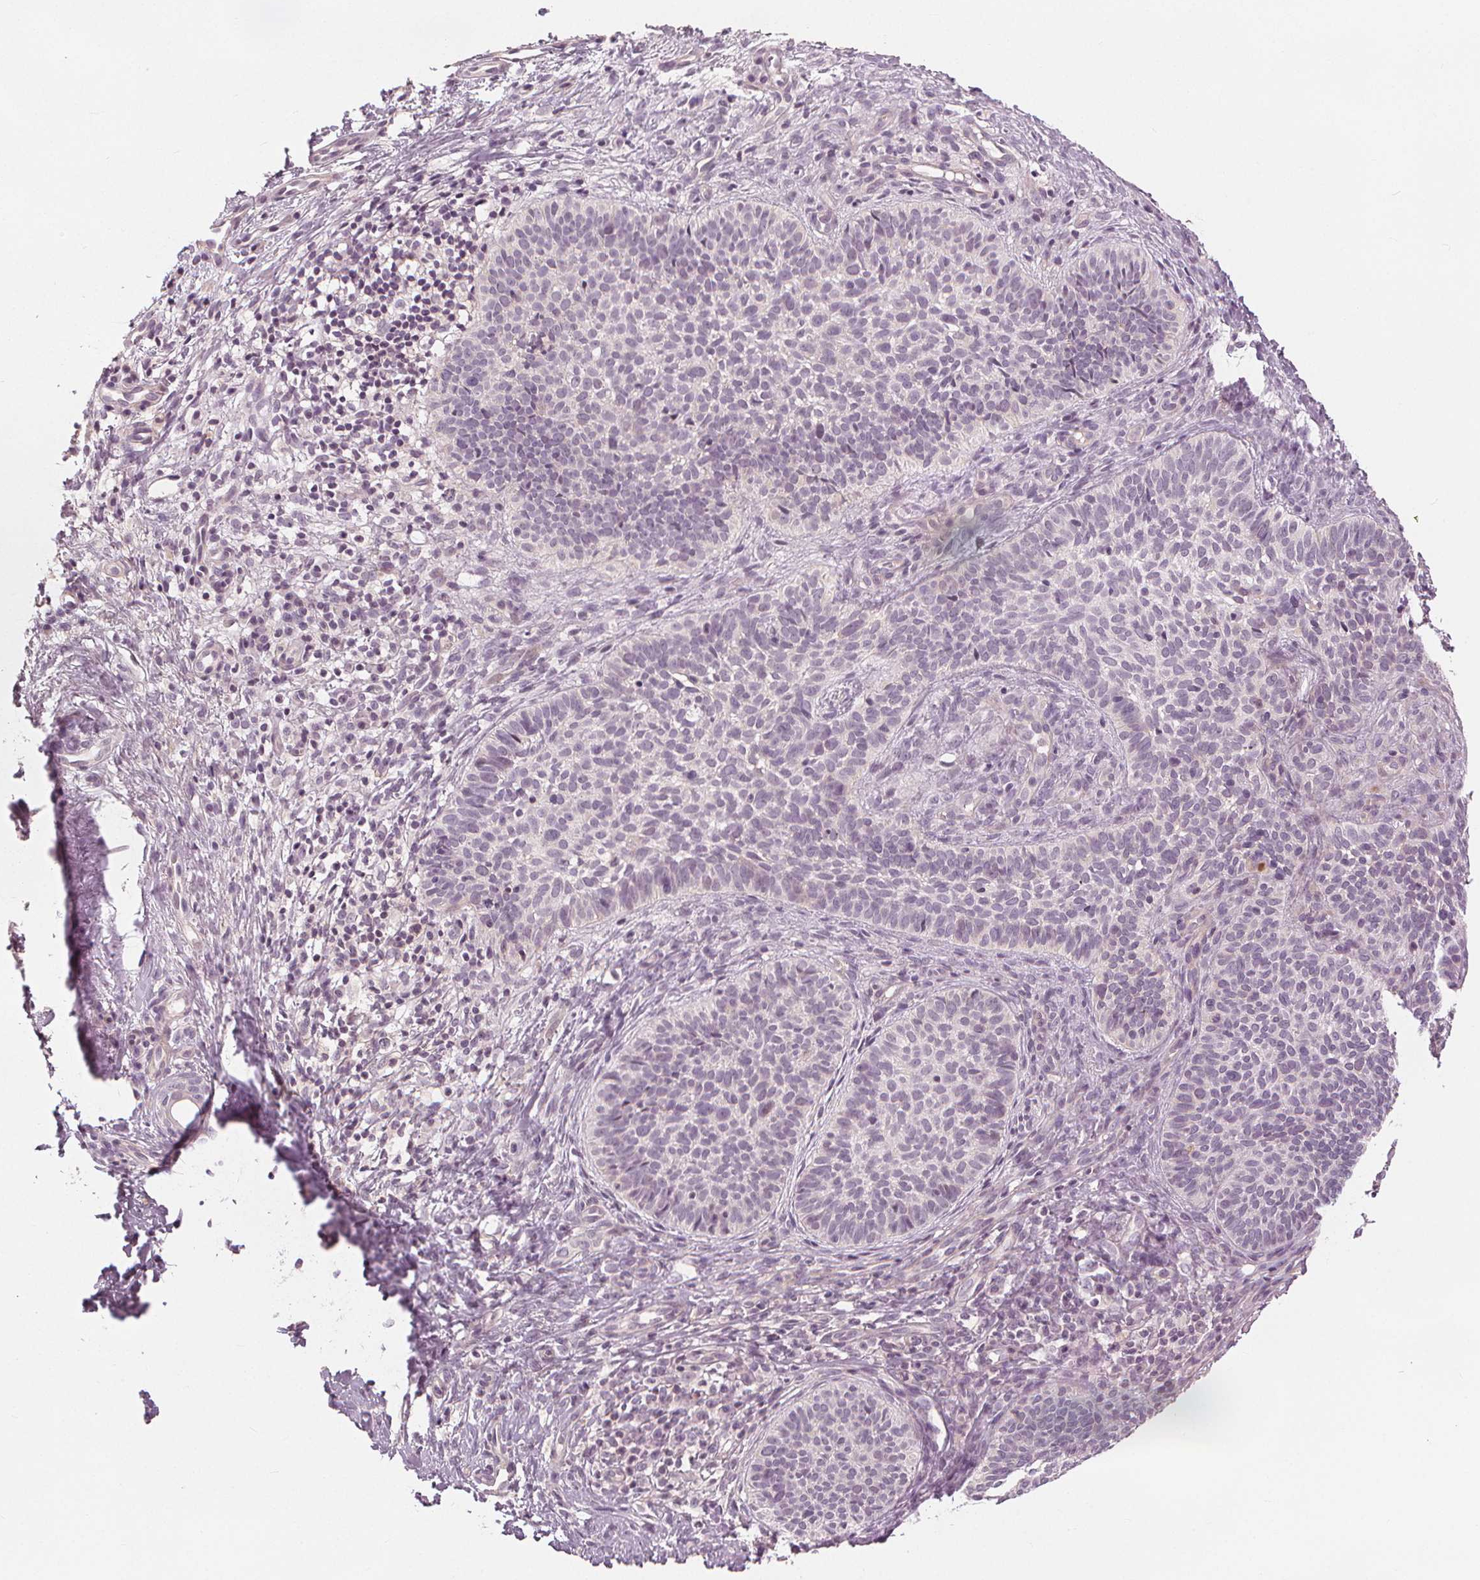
{"staining": {"intensity": "negative", "quantity": "none", "location": "none"}, "tissue": "skin cancer", "cell_type": "Tumor cells", "image_type": "cancer", "snomed": [{"axis": "morphology", "description": "Basal cell carcinoma"}, {"axis": "topography", "description": "Skin"}], "caption": "A high-resolution image shows immunohistochemistry staining of skin cancer (basal cell carcinoma), which reveals no significant expression in tumor cells.", "gene": "SLC34A1", "patient": {"sex": "male", "age": 57}}